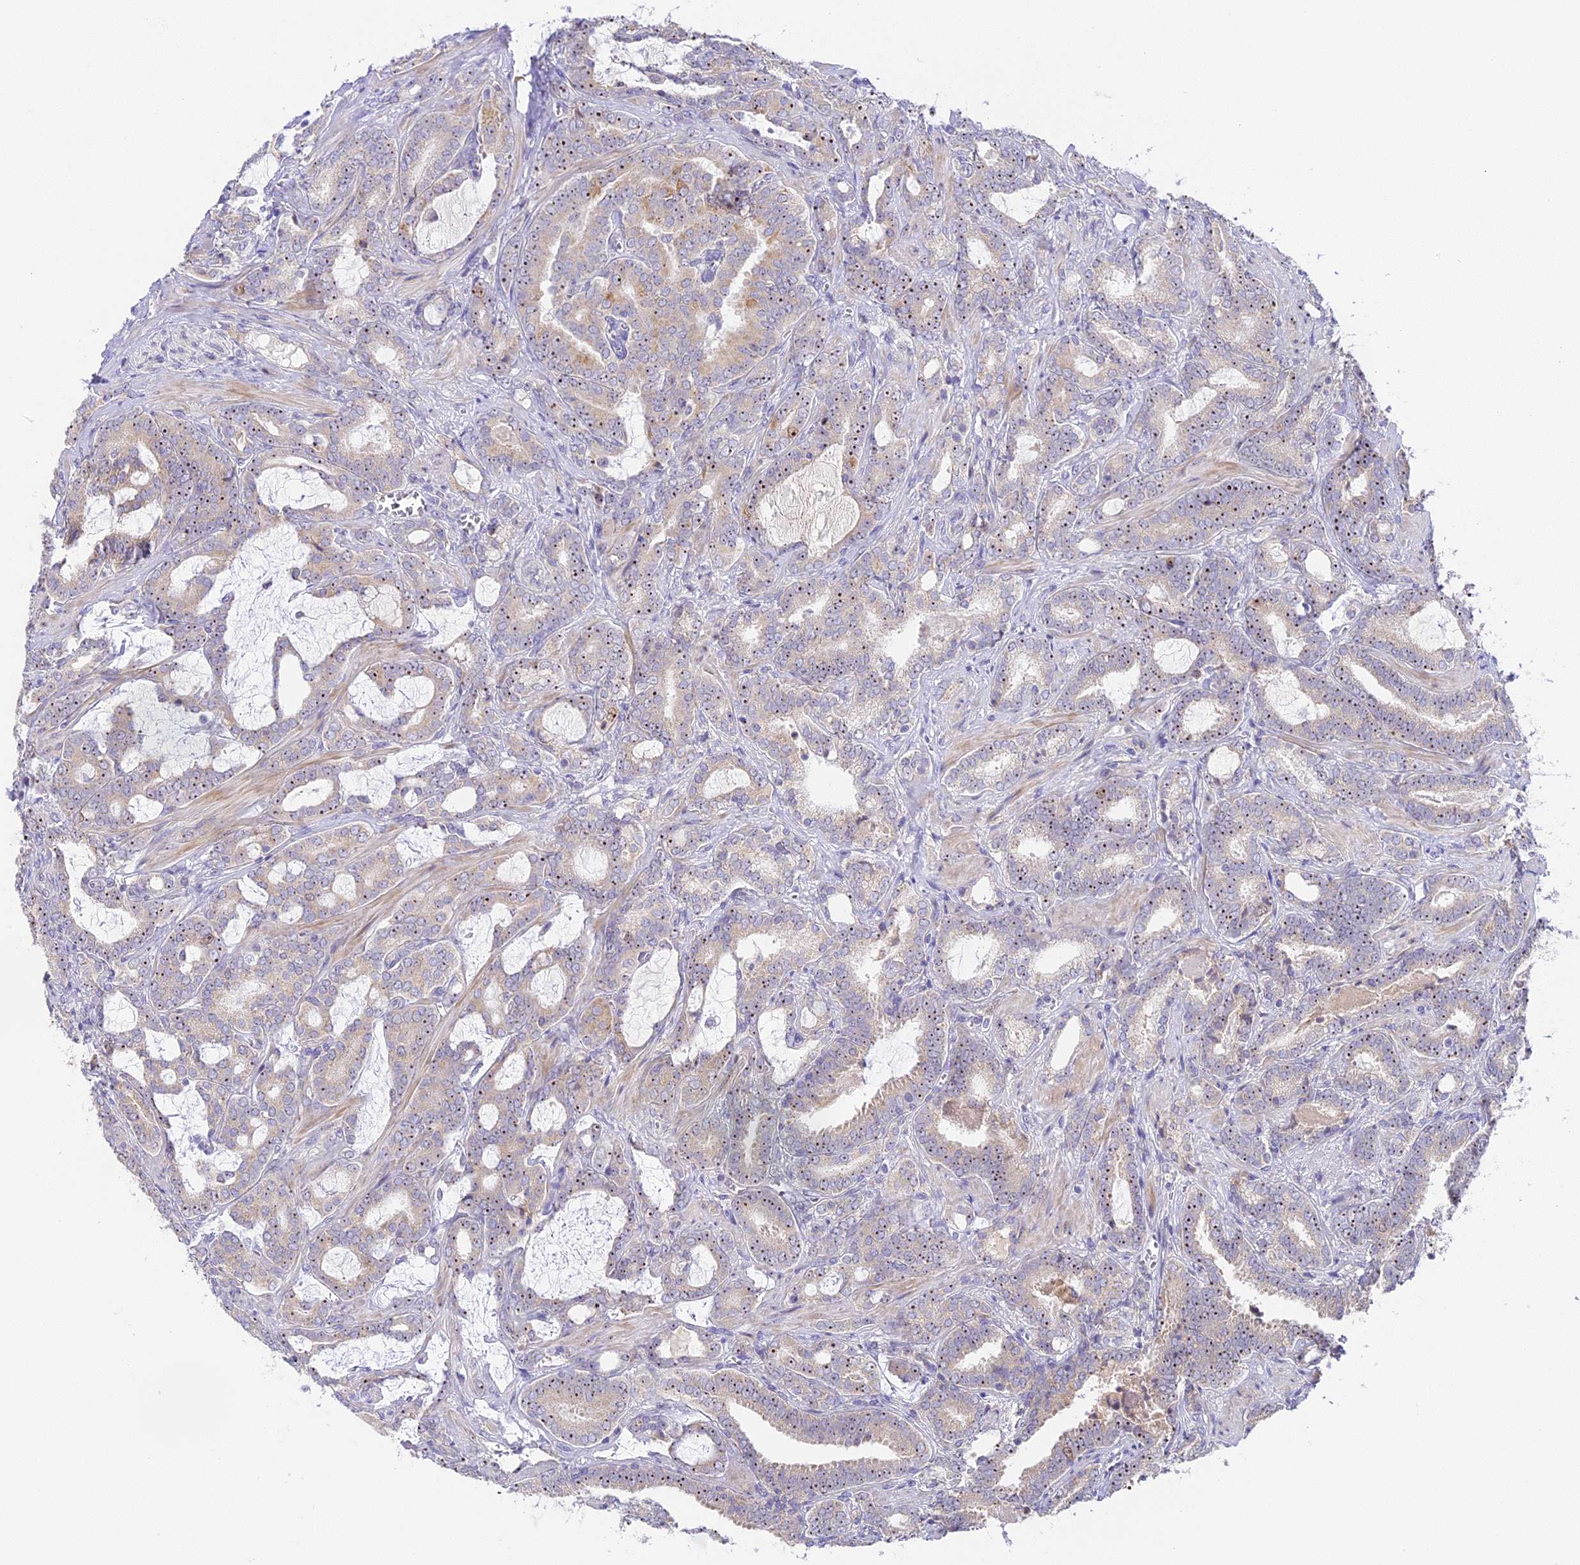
{"staining": {"intensity": "moderate", "quantity": "25%-75%", "location": "nuclear"}, "tissue": "prostate cancer", "cell_type": "Tumor cells", "image_type": "cancer", "snomed": [{"axis": "morphology", "description": "Adenocarcinoma, High grade"}, {"axis": "topography", "description": "Prostate and seminal vesicle, NOS"}], "caption": "This is a micrograph of immunohistochemistry (IHC) staining of prostate cancer, which shows moderate positivity in the nuclear of tumor cells.", "gene": "RAD51", "patient": {"sex": "male", "age": 67}}